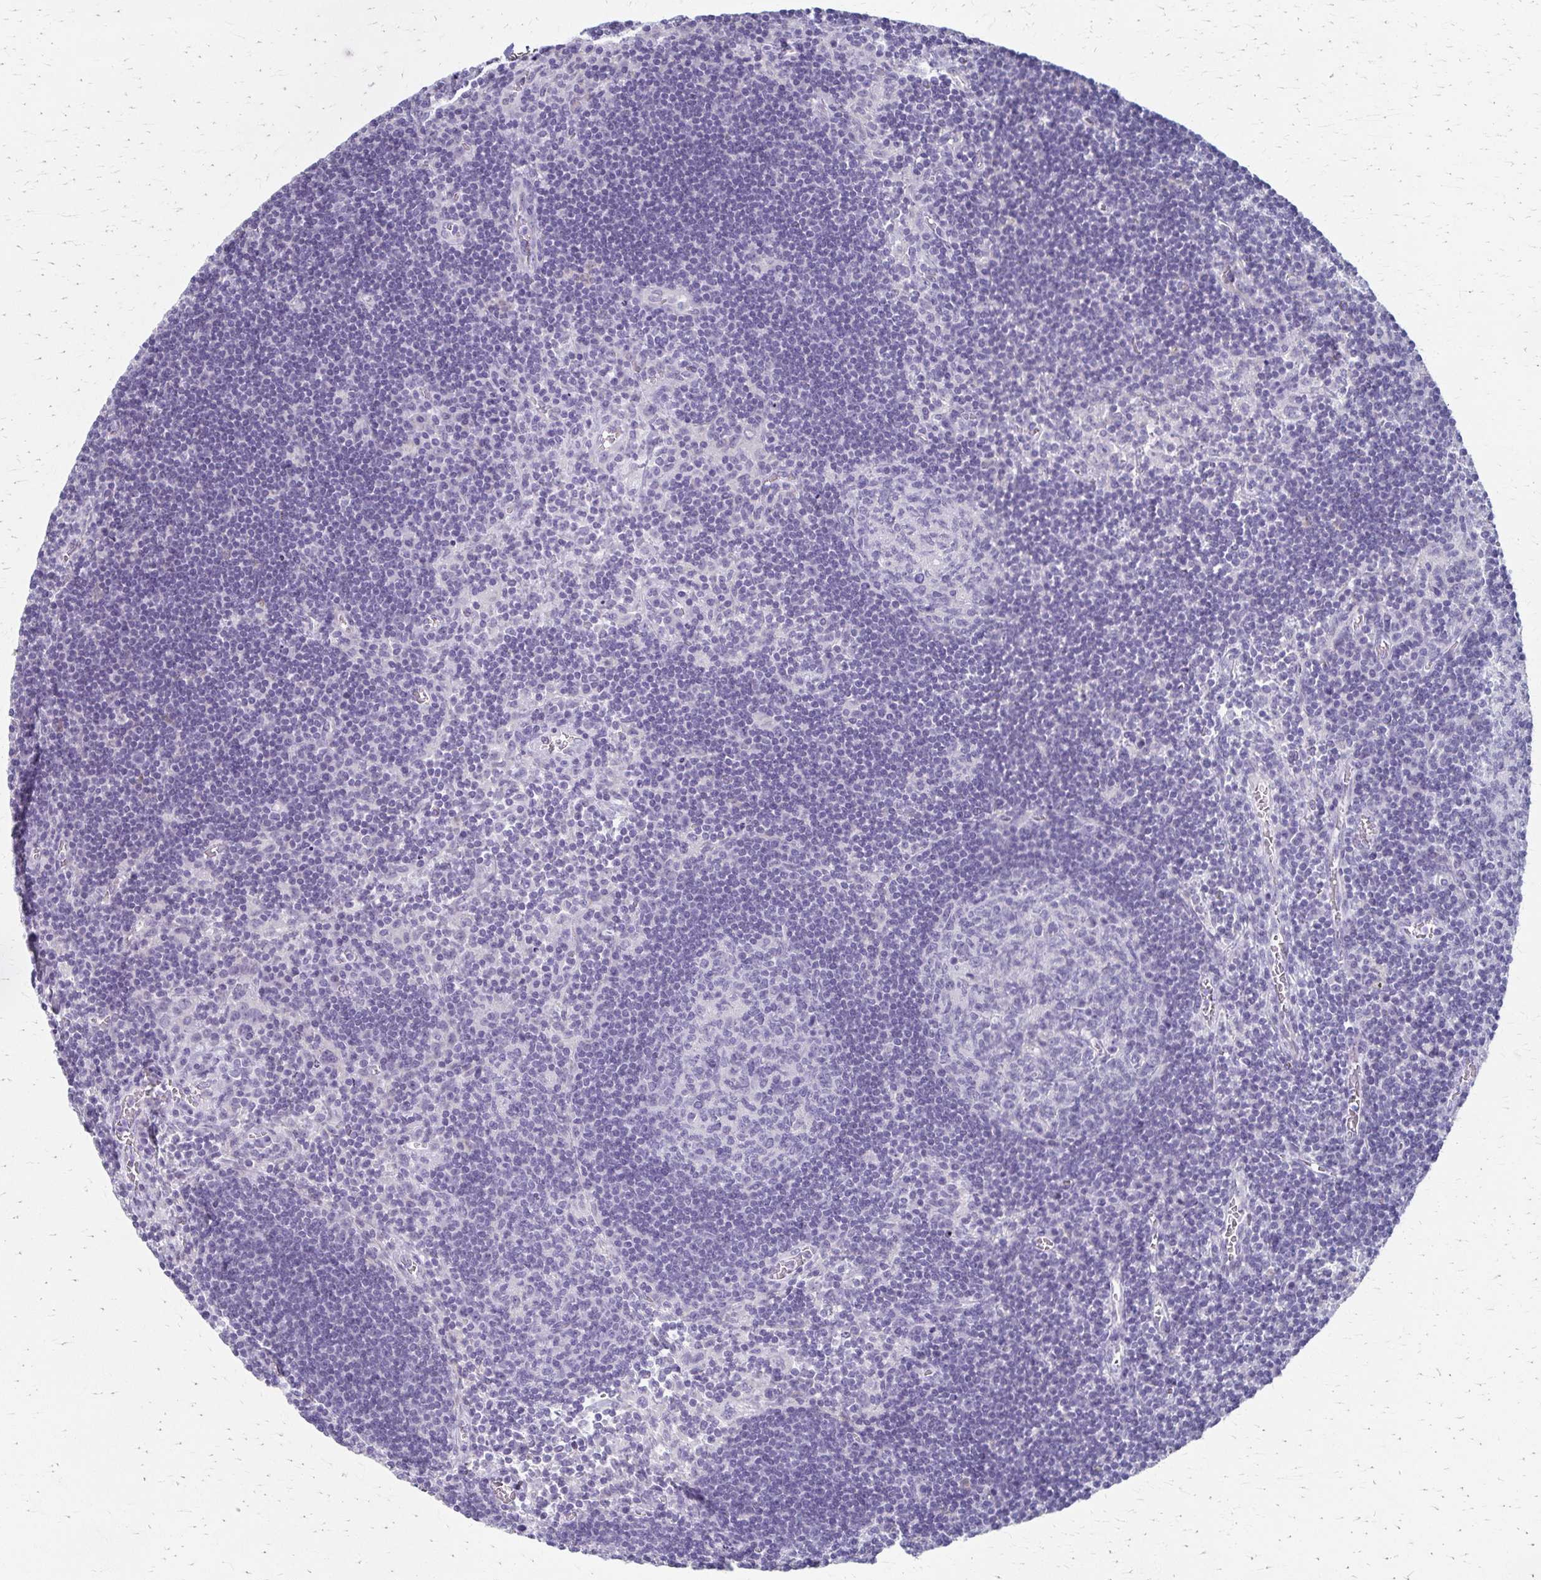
{"staining": {"intensity": "negative", "quantity": "none", "location": "none"}, "tissue": "lymph node", "cell_type": "Germinal center cells", "image_type": "normal", "snomed": [{"axis": "morphology", "description": "Normal tissue, NOS"}, {"axis": "topography", "description": "Lymph node"}], "caption": "High power microscopy photomicrograph of an immunohistochemistry micrograph of normal lymph node, revealing no significant expression in germinal center cells. (DAB immunohistochemistry, high magnification).", "gene": "CYB5A", "patient": {"sex": "male", "age": 67}}